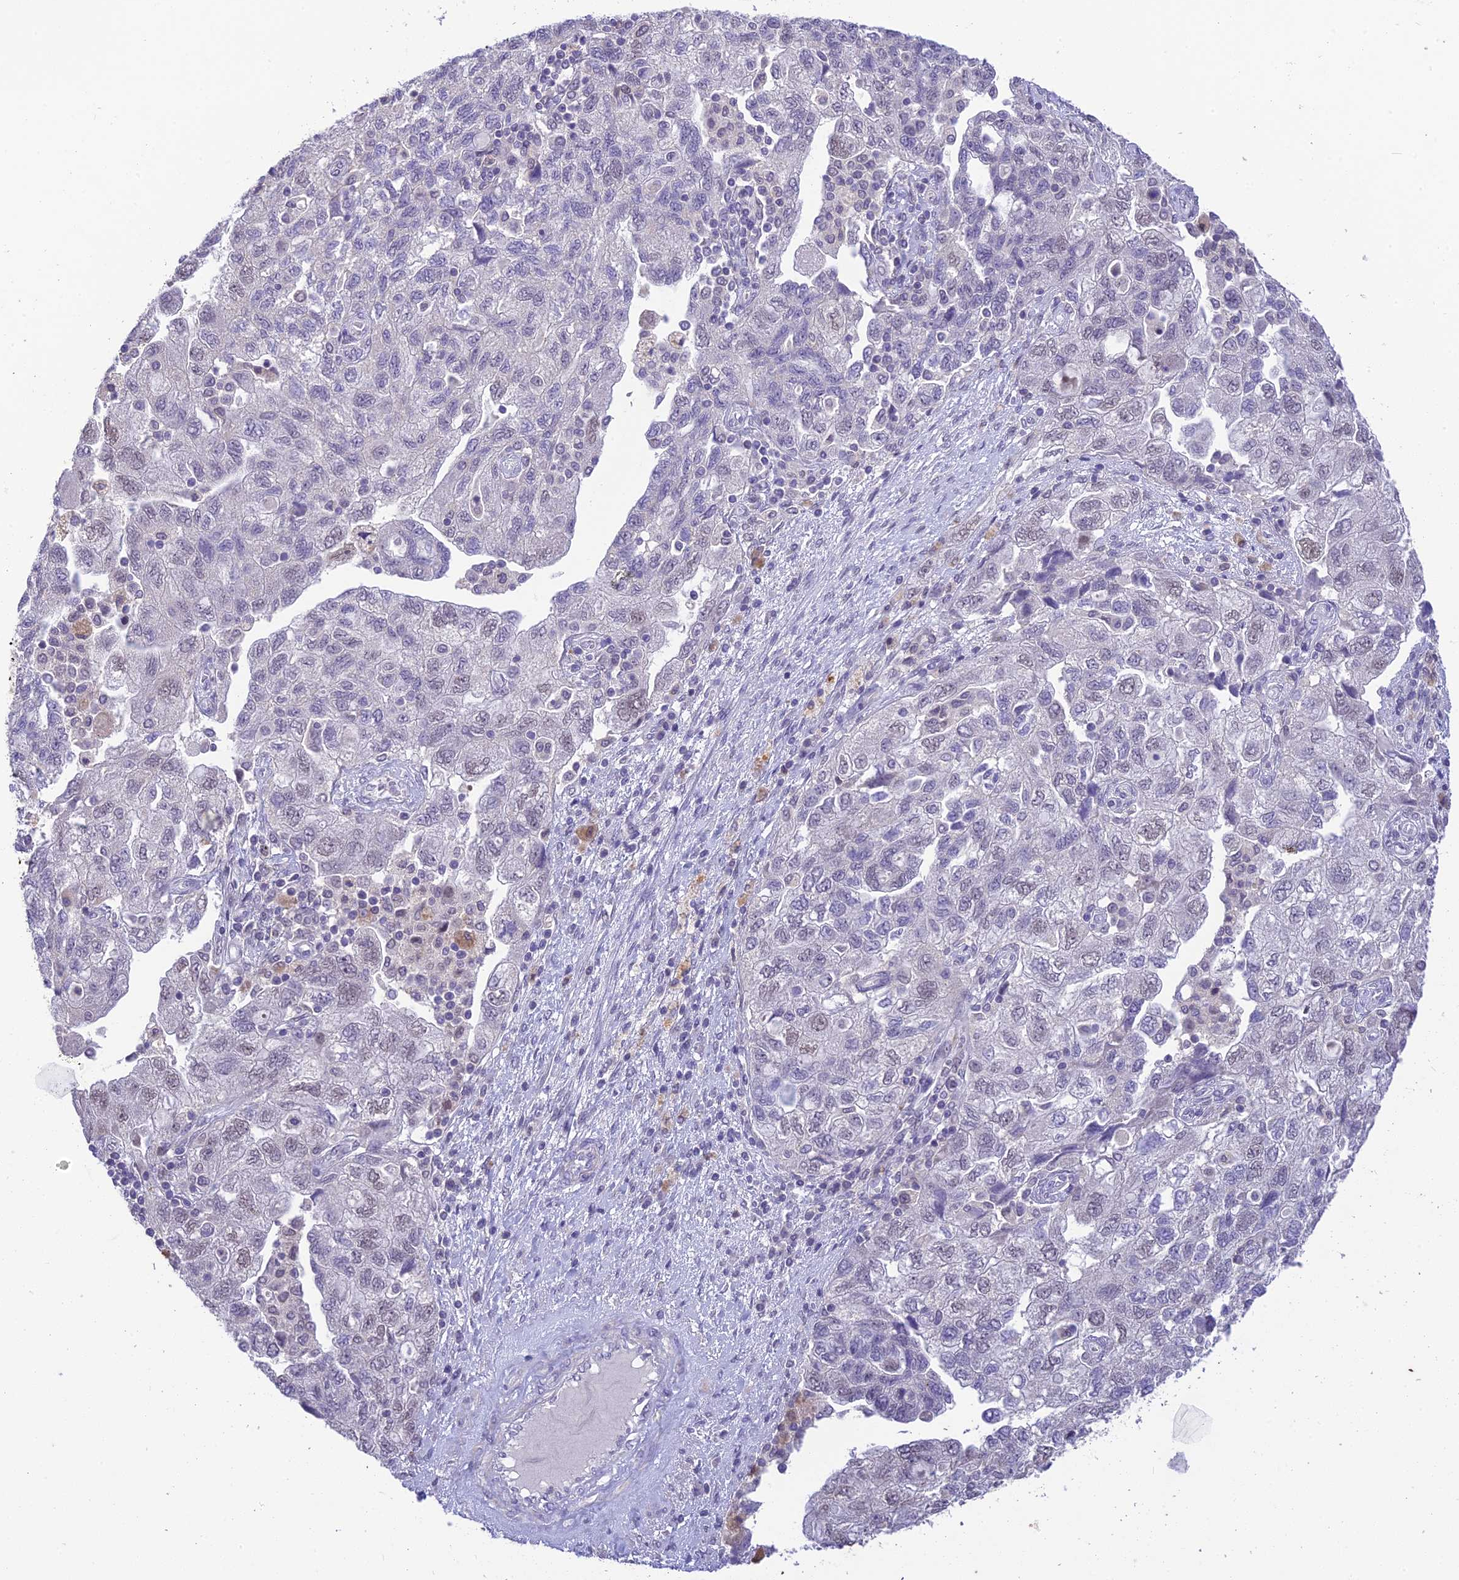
{"staining": {"intensity": "negative", "quantity": "none", "location": "none"}, "tissue": "ovarian cancer", "cell_type": "Tumor cells", "image_type": "cancer", "snomed": [{"axis": "morphology", "description": "Carcinoma, NOS"}, {"axis": "morphology", "description": "Cystadenocarcinoma, serous, NOS"}, {"axis": "topography", "description": "Ovary"}], "caption": "Ovarian carcinoma stained for a protein using immunohistochemistry shows no staining tumor cells.", "gene": "BMT2", "patient": {"sex": "female", "age": 69}}